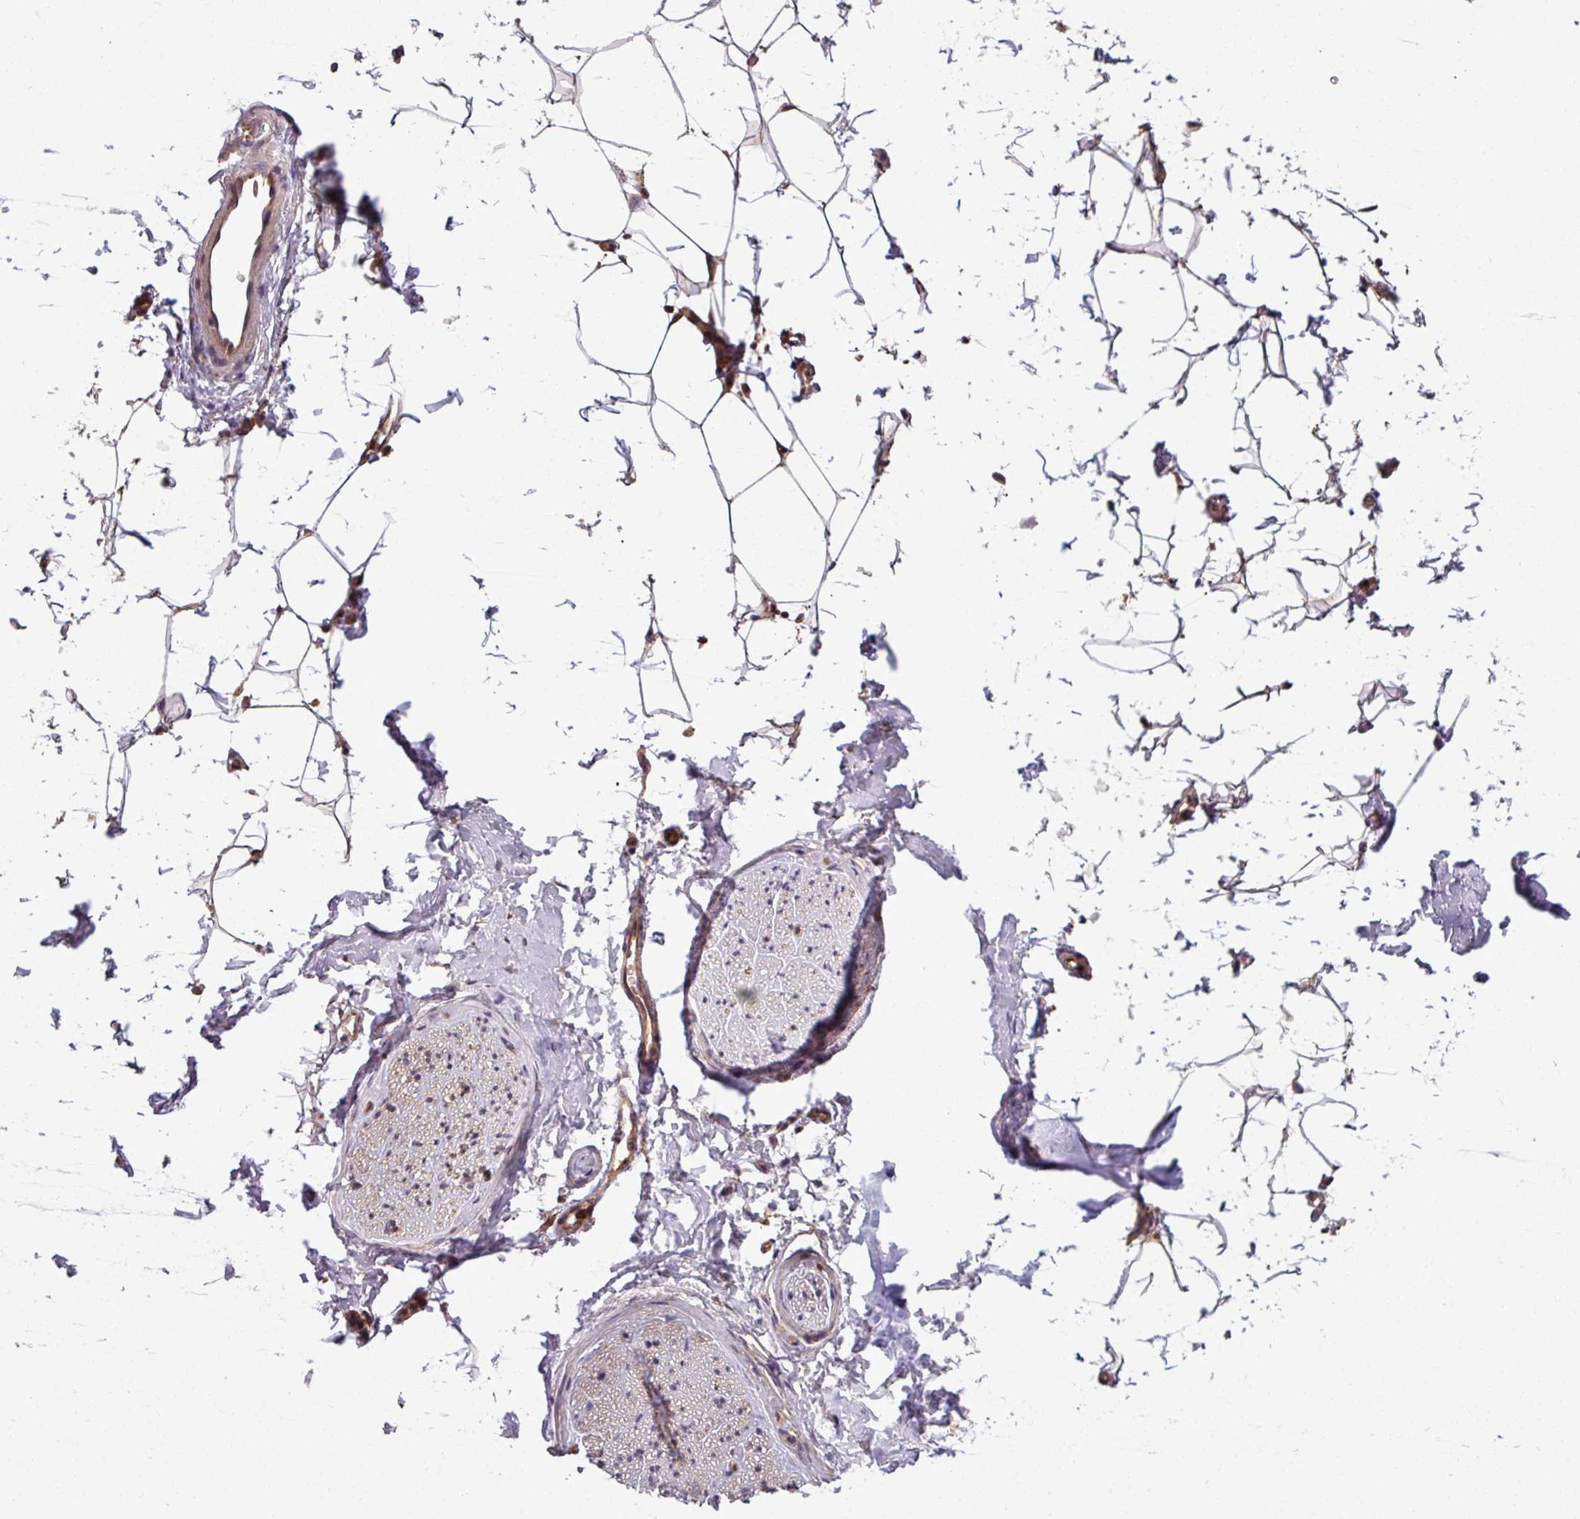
{"staining": {"intensity": "negative", "quantity": "none", "location": "none"}, "tissue": "adipose tissue", "cell_type": "Adipocytes", "image_type": "normal", "snomed": [{"axis": "morphology", "description": "Normal tissue, NOS"}, {"axis": "morphology", "description": "Adenocarcinoma, High grade"}, {"axis": "topography", "description": "Prostate"}, {"axis": "topography", "description": "Peripheral nerve tissue"}], "caption": "There is no significant expression in adipocytes of adipose tissue. (Stains: DAB (3,3'-diaminobenzidine) IHC with hematoxylin counter stain, Microscopy: brightfield microscopy at high magnification).", "gene": "KCTD11", "patient": {"sex": "male", "age": 68}}